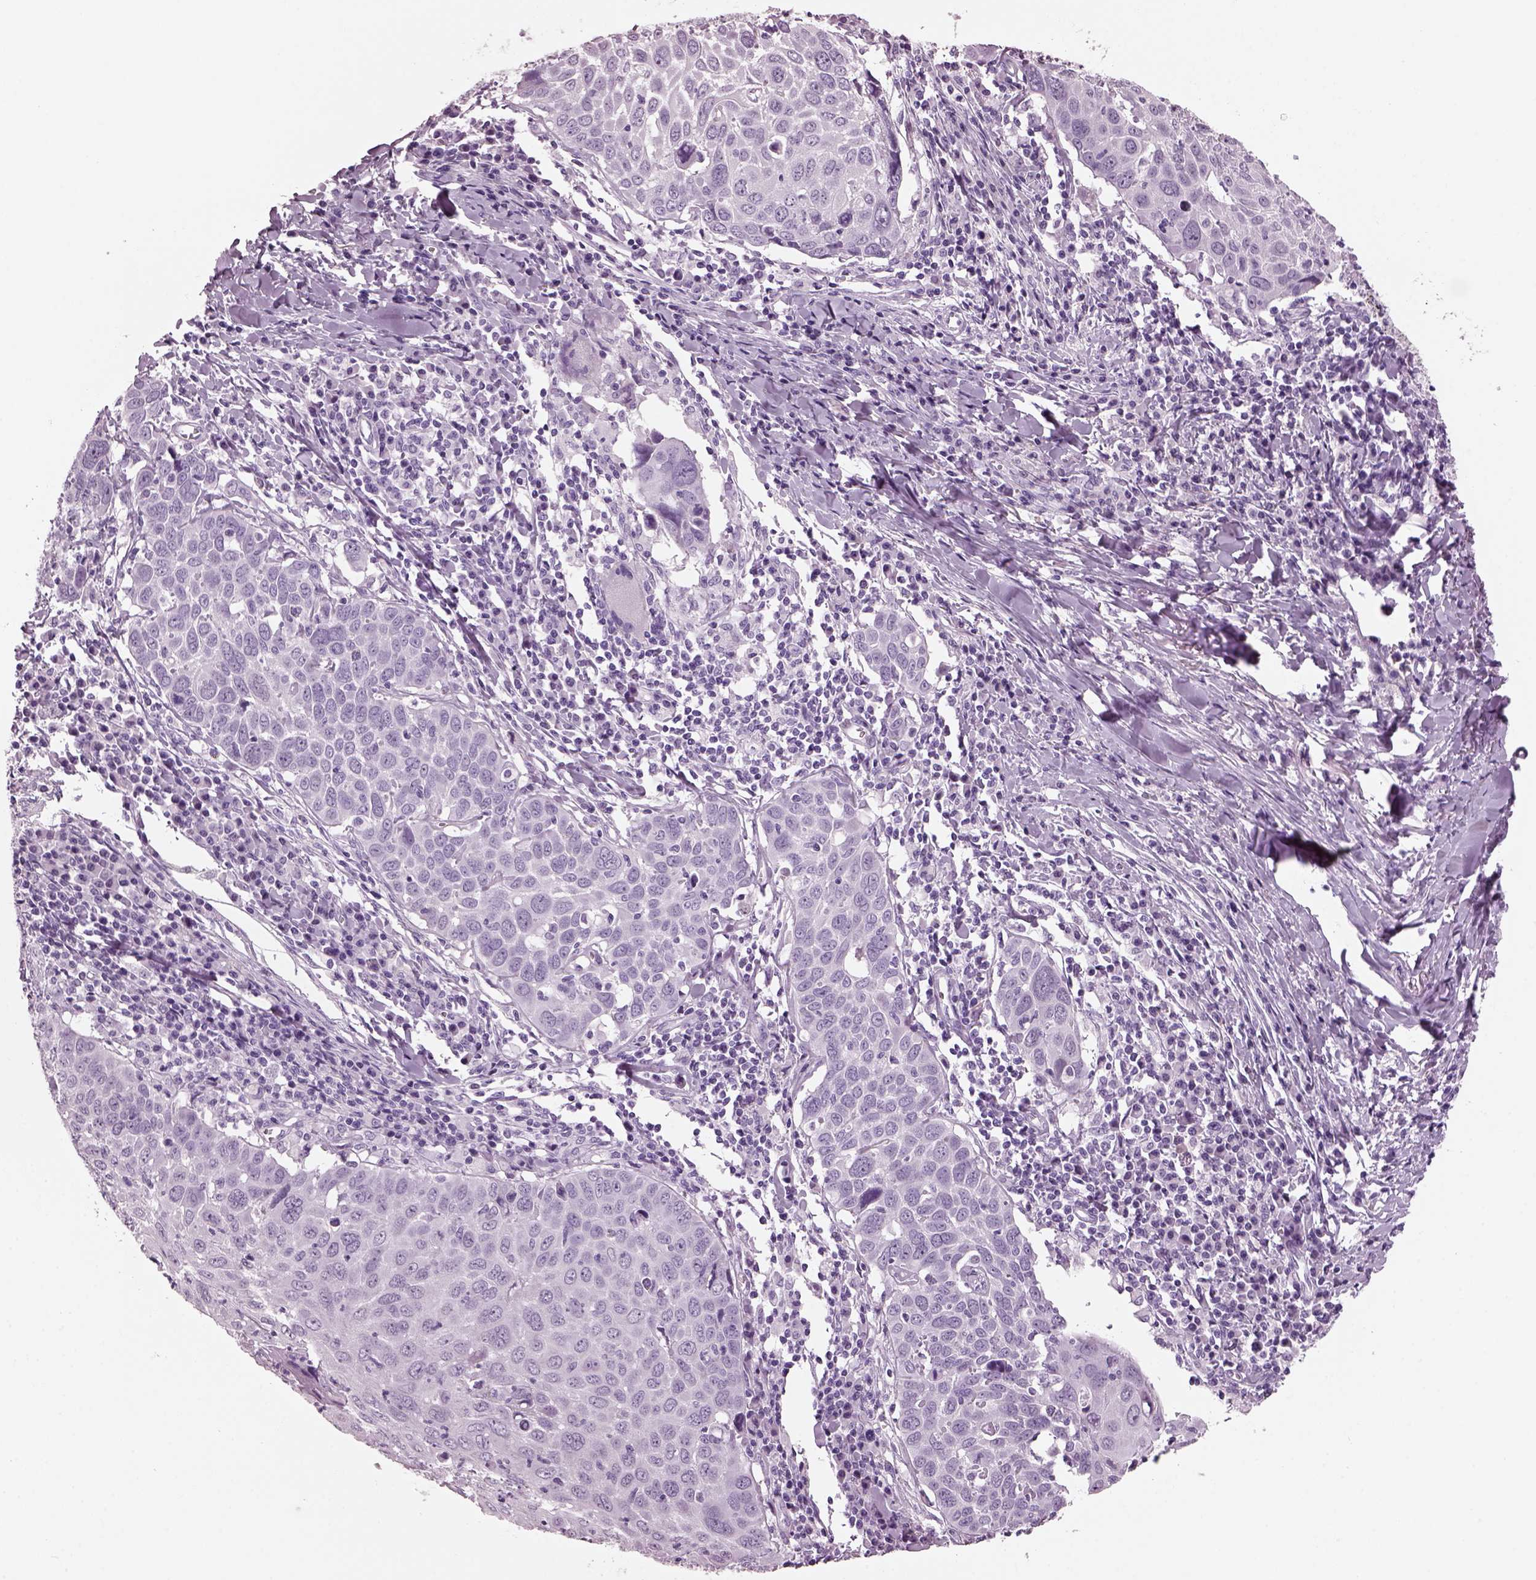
{"staining": {"intensity": "negative", "quantity": "none", "location": "none"}, "tissue": "lung cancer", "cell_type": "Tumor cells", "image_type": "cancer", "snomed": [{"axis": "morphology", "description": "Squamous cell carcinoma, NOS"}, {"axis": "topography", "description": "Lung"}], "caption": "The histopathology image displays no significant positivity in tumor cells of squamous cell carcinoma (lung).", "gene": "KRTAP3-2", "patient": {"sex": "male", "age": 57}}